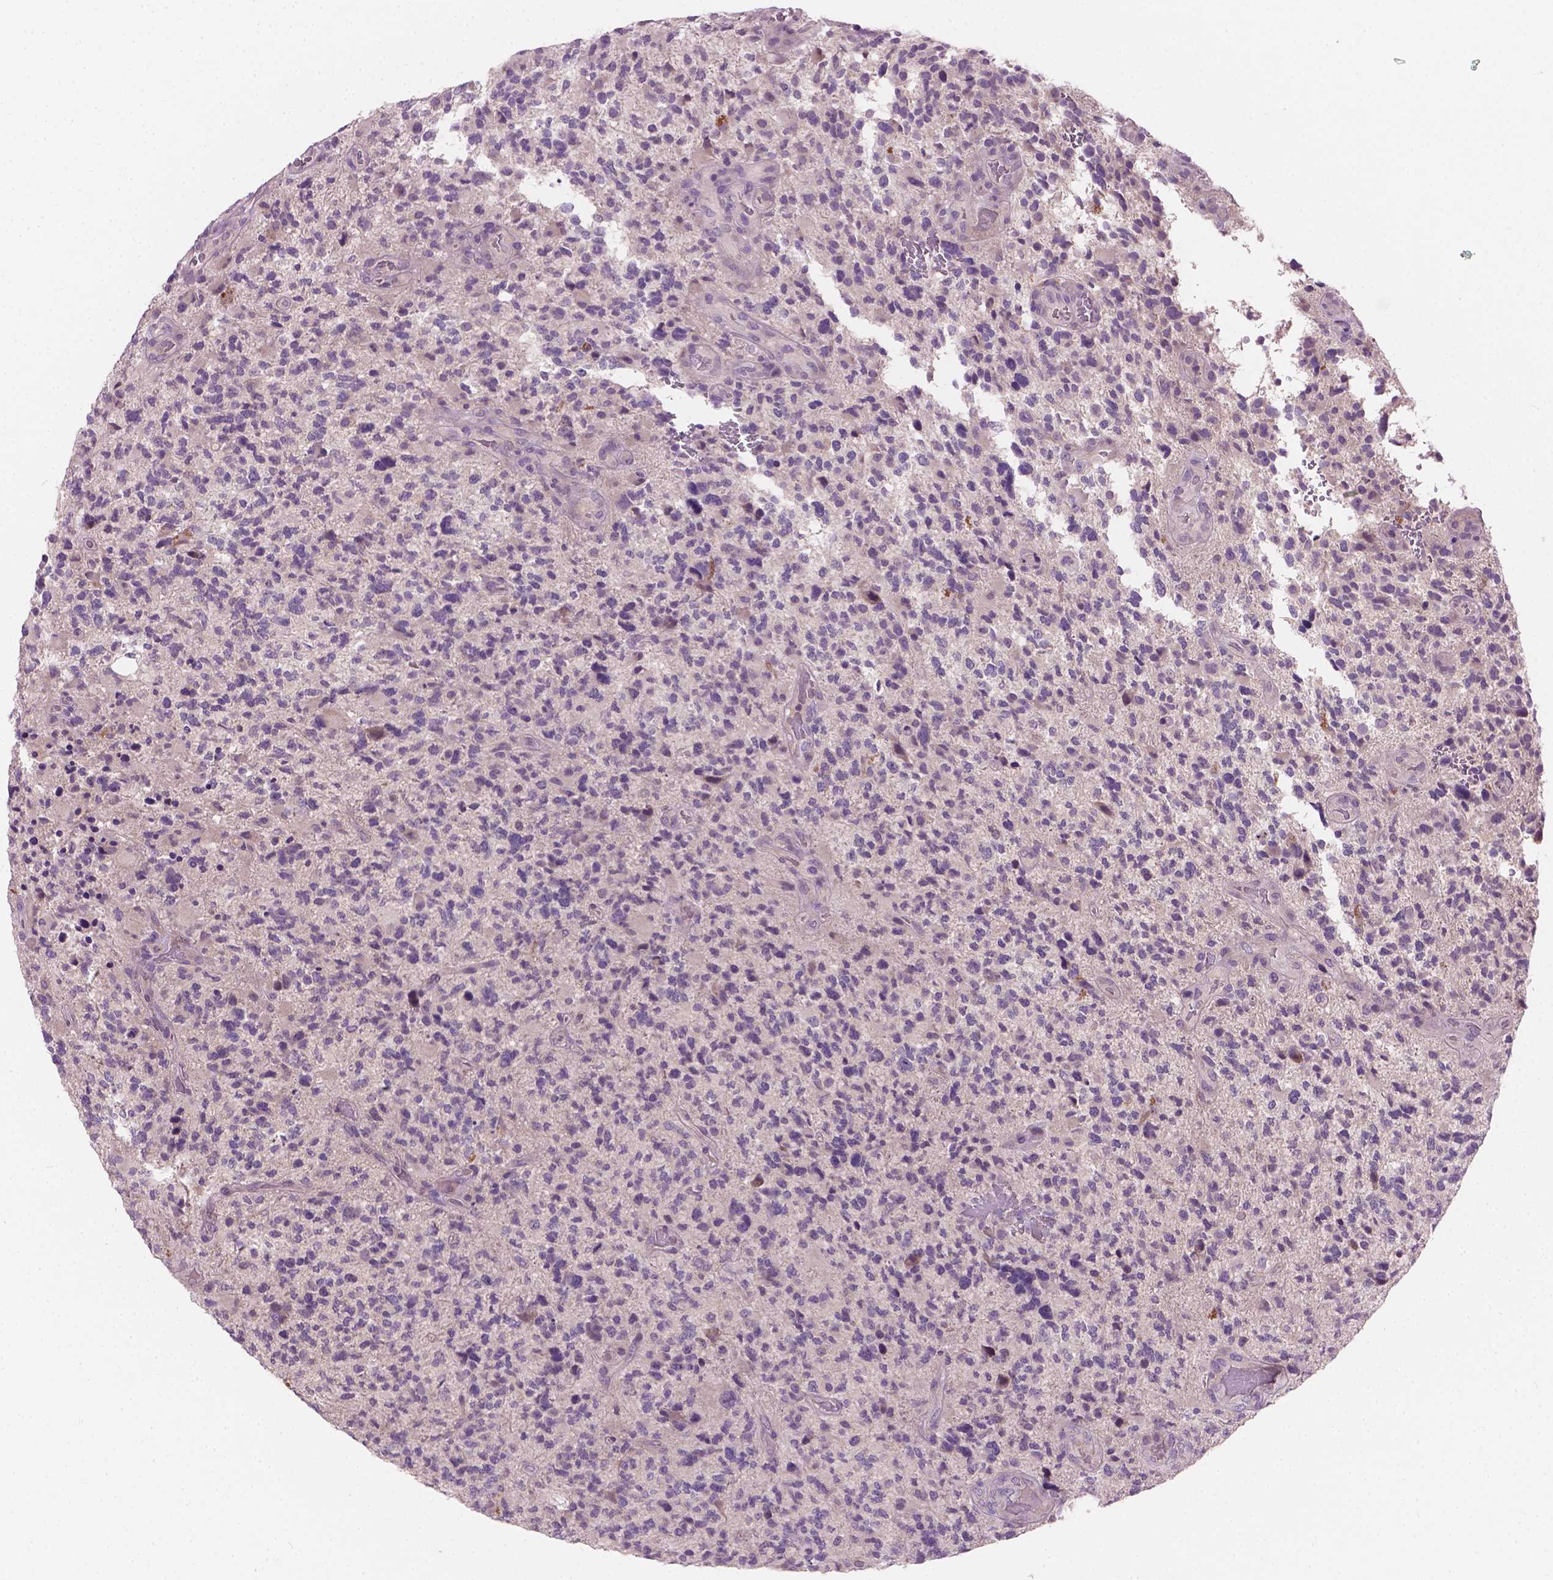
{"staining": {"intensity": "negative", "quantity": "none", "location": "none"}, "tissue": "glioma", "cell_type": "Tumor cells", "image_type": "cancer", "snomed": [{"axis": "morphology", "description": "Glioma, malignant, High grade"}, {"axis": "topography", "description": "Brain"}], "caption": "A histopathology image of human glioma is negative for staining in tumor cells. The staining was performed using DAB to visualize the protein expression in brown, while the nuclei were stained in blue with hematoxylin (Magnification: 20x).", "gene": "KRT17", "patient": {"sex": "female", "age": 71}}